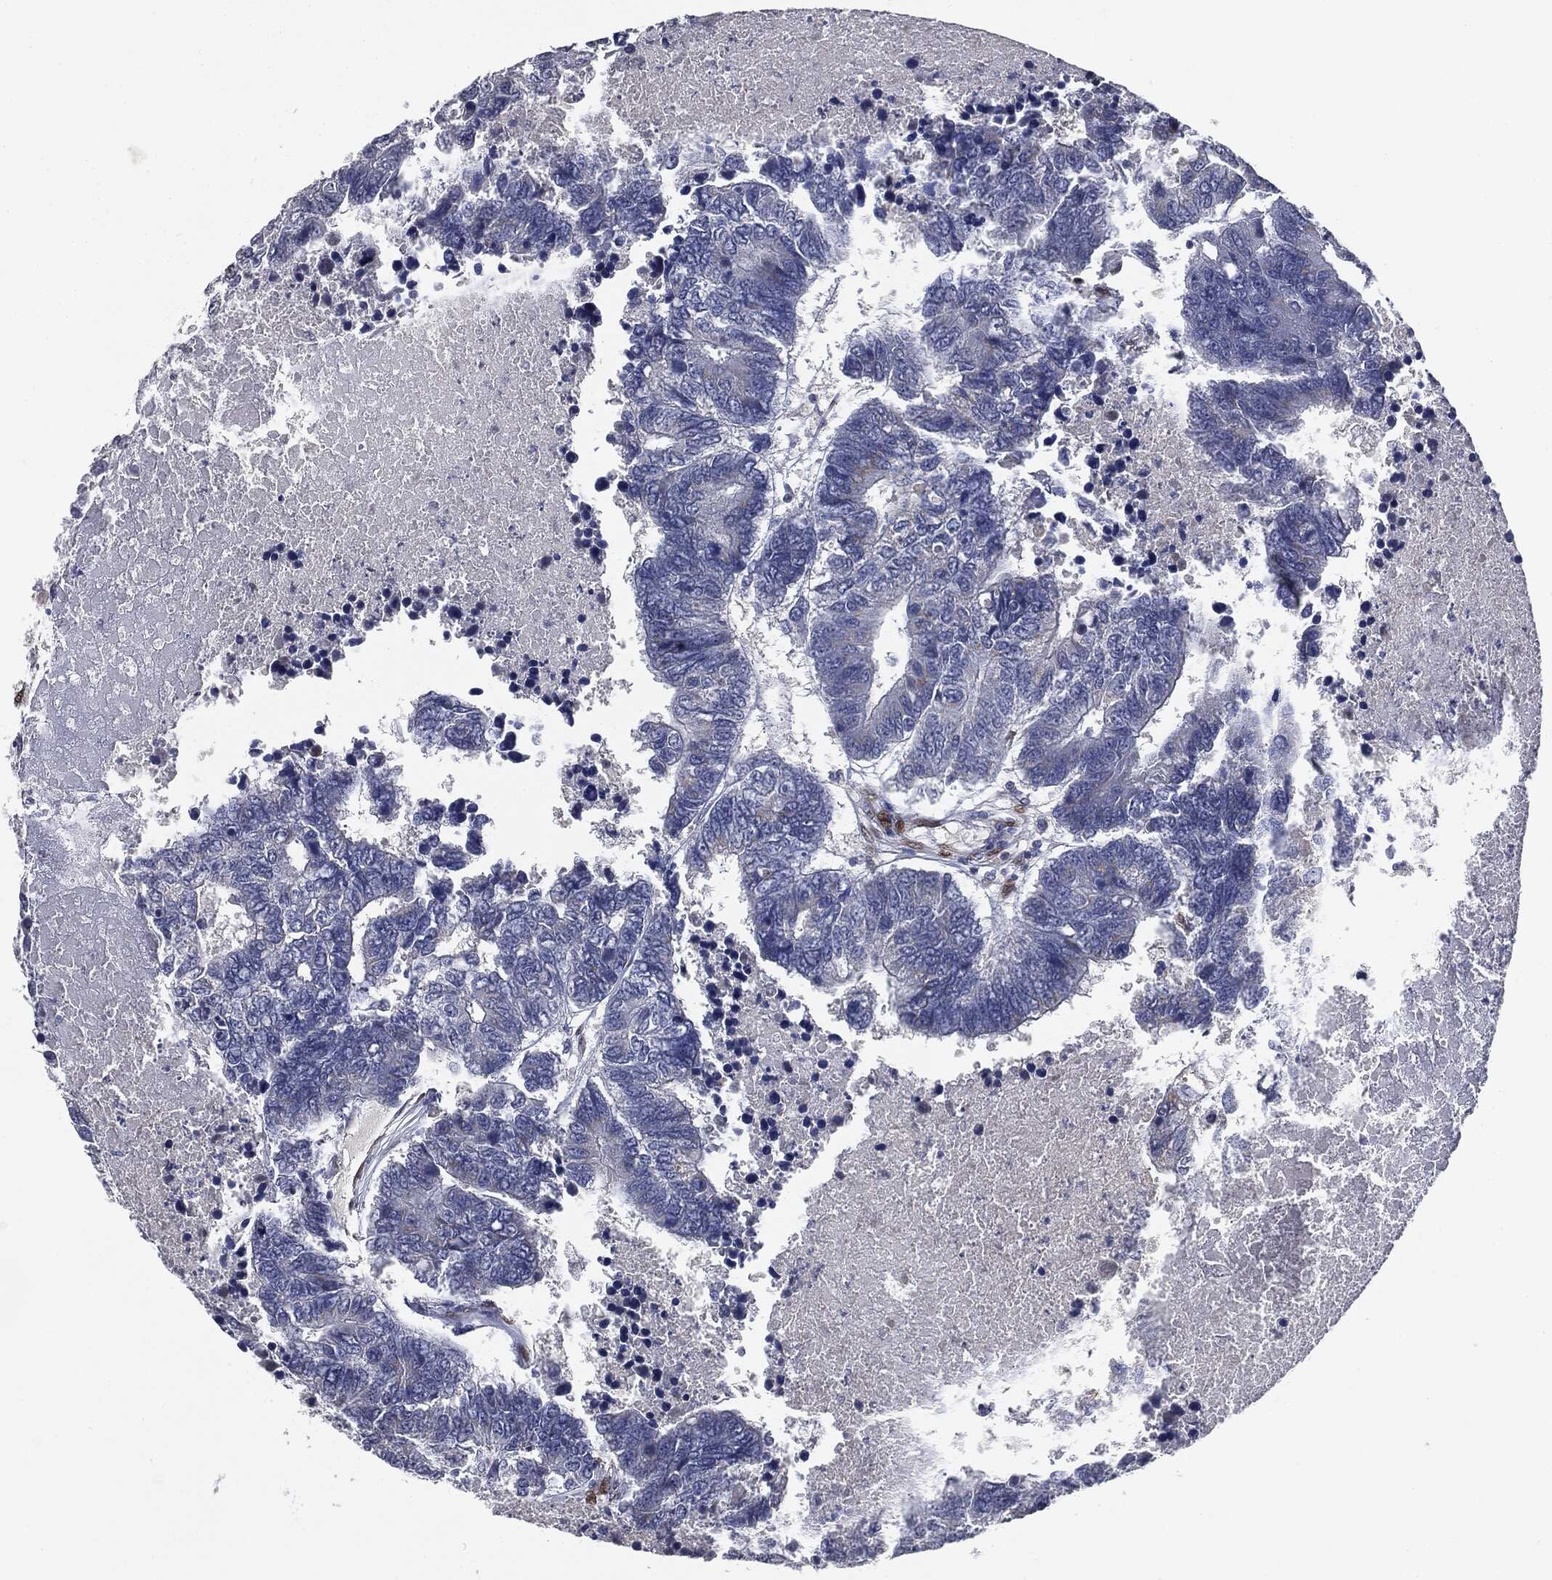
{"staining": {"intensity": "negative", "quantity": "none", "location": "none"}, "tissue": "colorectal cancer", "cell_type": "Tumor cells", "image_type": "cancer", "snomed": [{"axis": "morphology", "description": "Adenocarcinoma, NOS"}, {"axis": "topography", "description": "Colon"}], "caption": "This is an immunohistochemistry micrograph of human adenocarcinoma (colorectal). There is no staining in tumor cells.", "gene": "CASD1", "patient": {"sex": "female", "age": 48}}